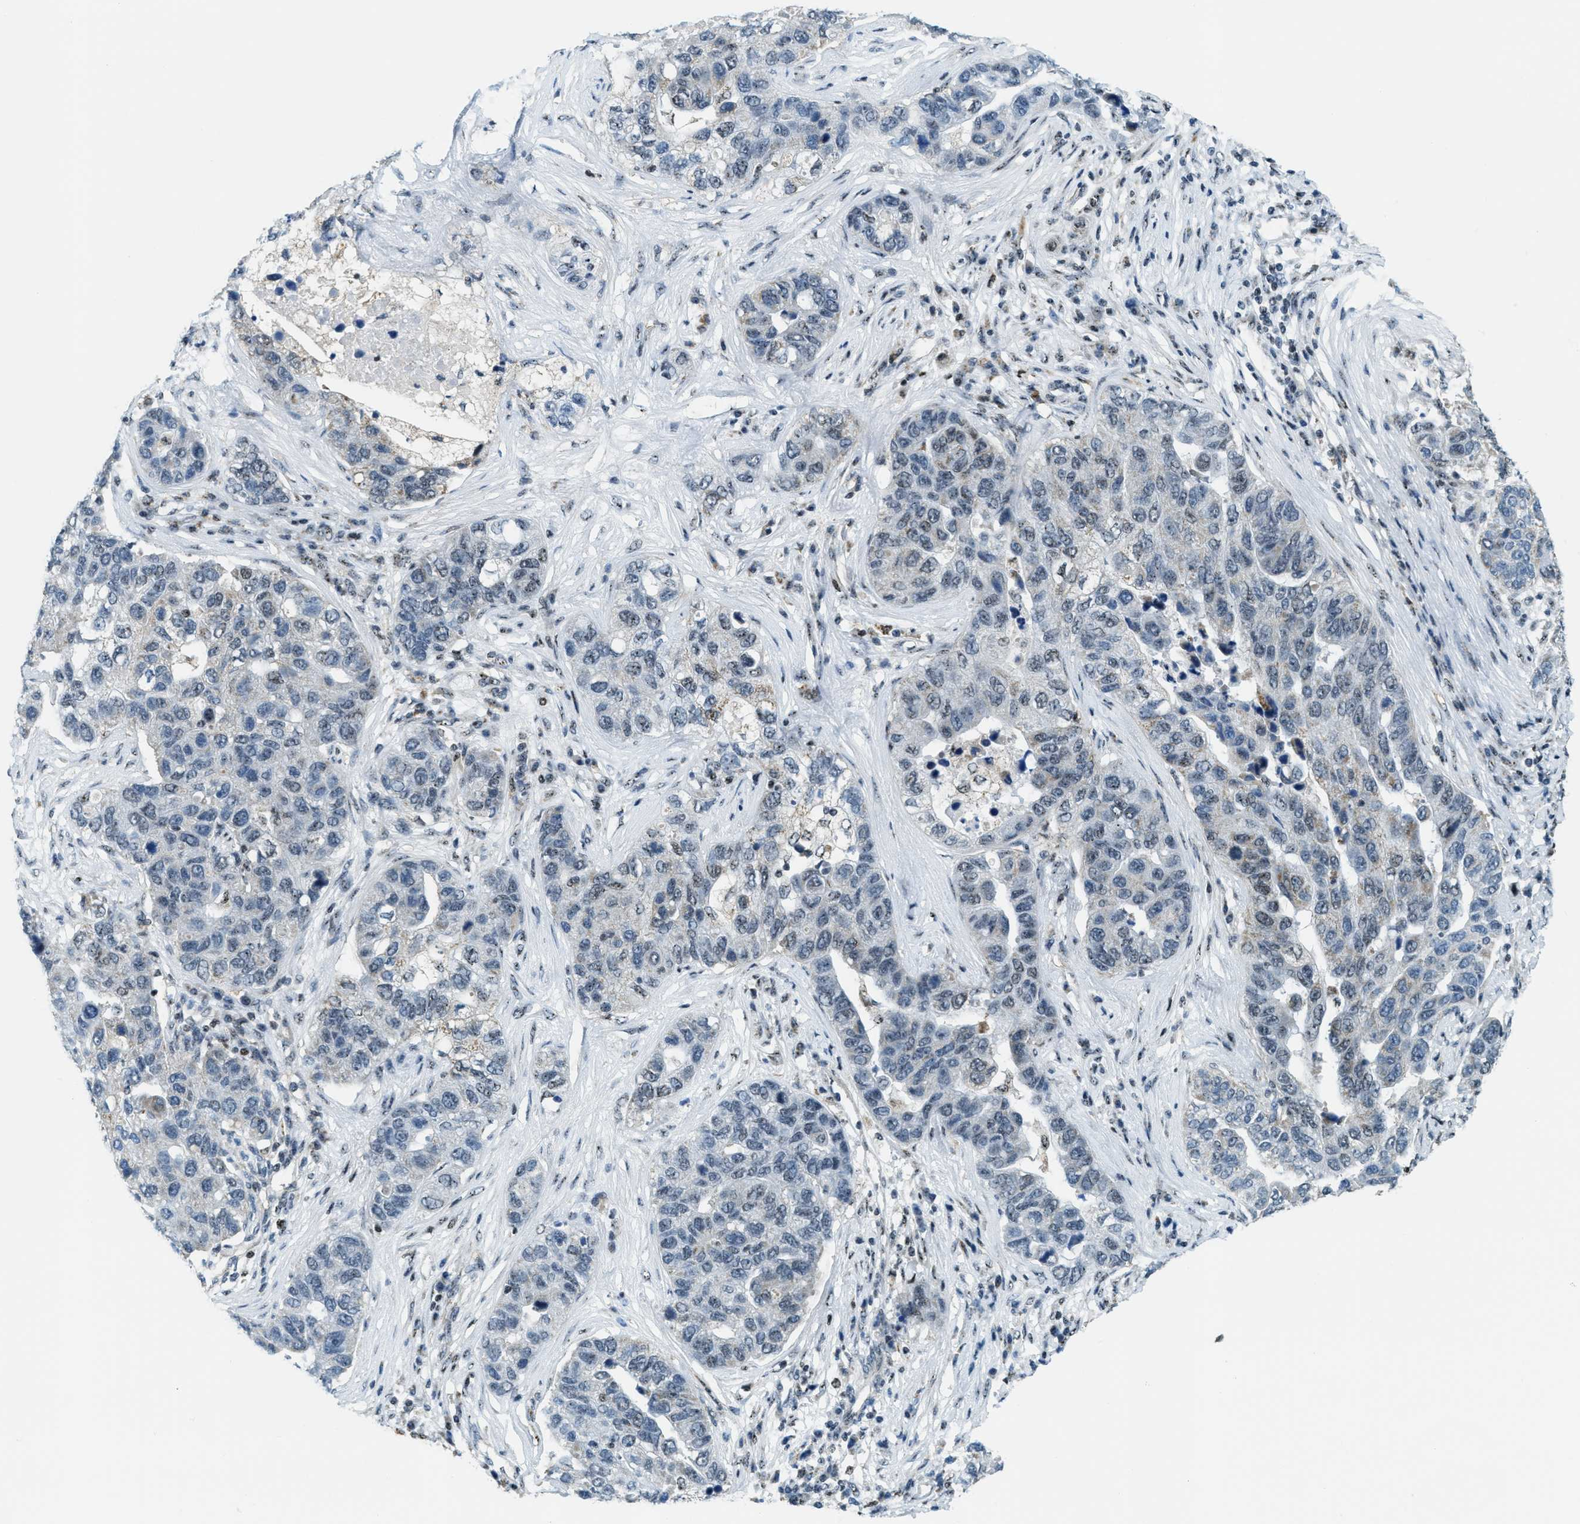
{"staining": {"intensity": "negative", "quantity": "none", "location": "none"}, "tissue": "pancreatic cancer", "cell_type": "Tumor cells", "image_type": "cancer", "snomed": [{"axis": "morphology", "description": "Adenocarcinoma, NOS"}, {"axis": "topography", "description": "Pancreas"}], "caption": "IHC micrograph of pancreatic adenocarcinoma stained for a protein (brown), which displays no expression in tumor cells.", "gene": "SP100", "patient": {"sex": "female", "age": 61}}